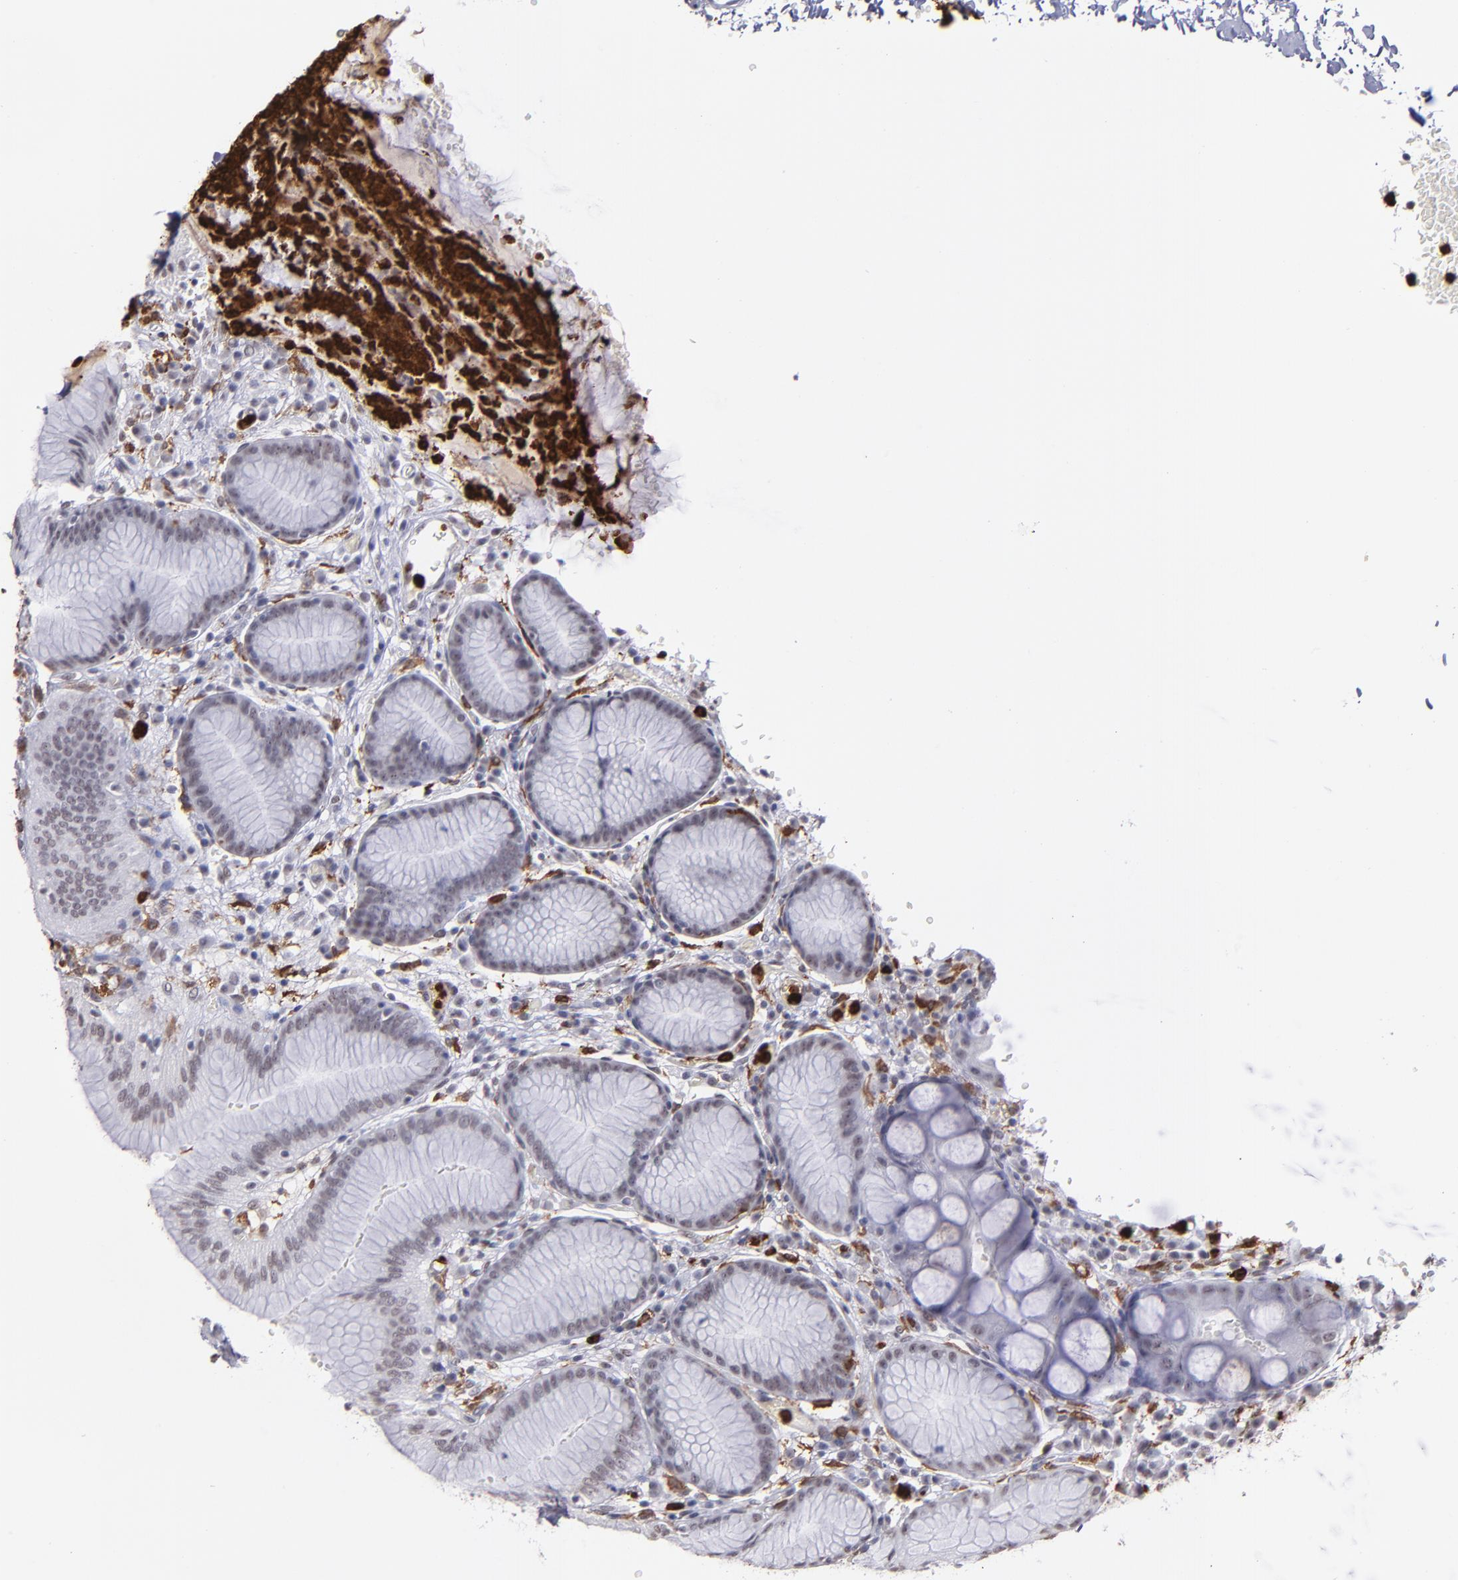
{"staining": {"intensity": "negative", "quantity": "none", "location": "none"}, "tissue": "stomach", "cell_type": "Glandular cells", "image_type": "normal", "snomed": [{"axis": "morphology", "description": "Normal tissue, NOS"}, {"axis": "morphology", "description": "Inflammation, NOS"}, {"axis": "topography", "description": "Stomach, lower"}], "caption": "IHC micrograph of benign stomach stained for a protein (brown), which demonstrates no positivity in glandular cells. The staining was performed using DAB (3,3'-diaminobenzidine) to visualize the protein expression in brown, while the nuclei were stained in blue with hematoxylin (Magnification: 20x).", "gene": "NCF2", "patient": {"sex": "male", "age": 59}}